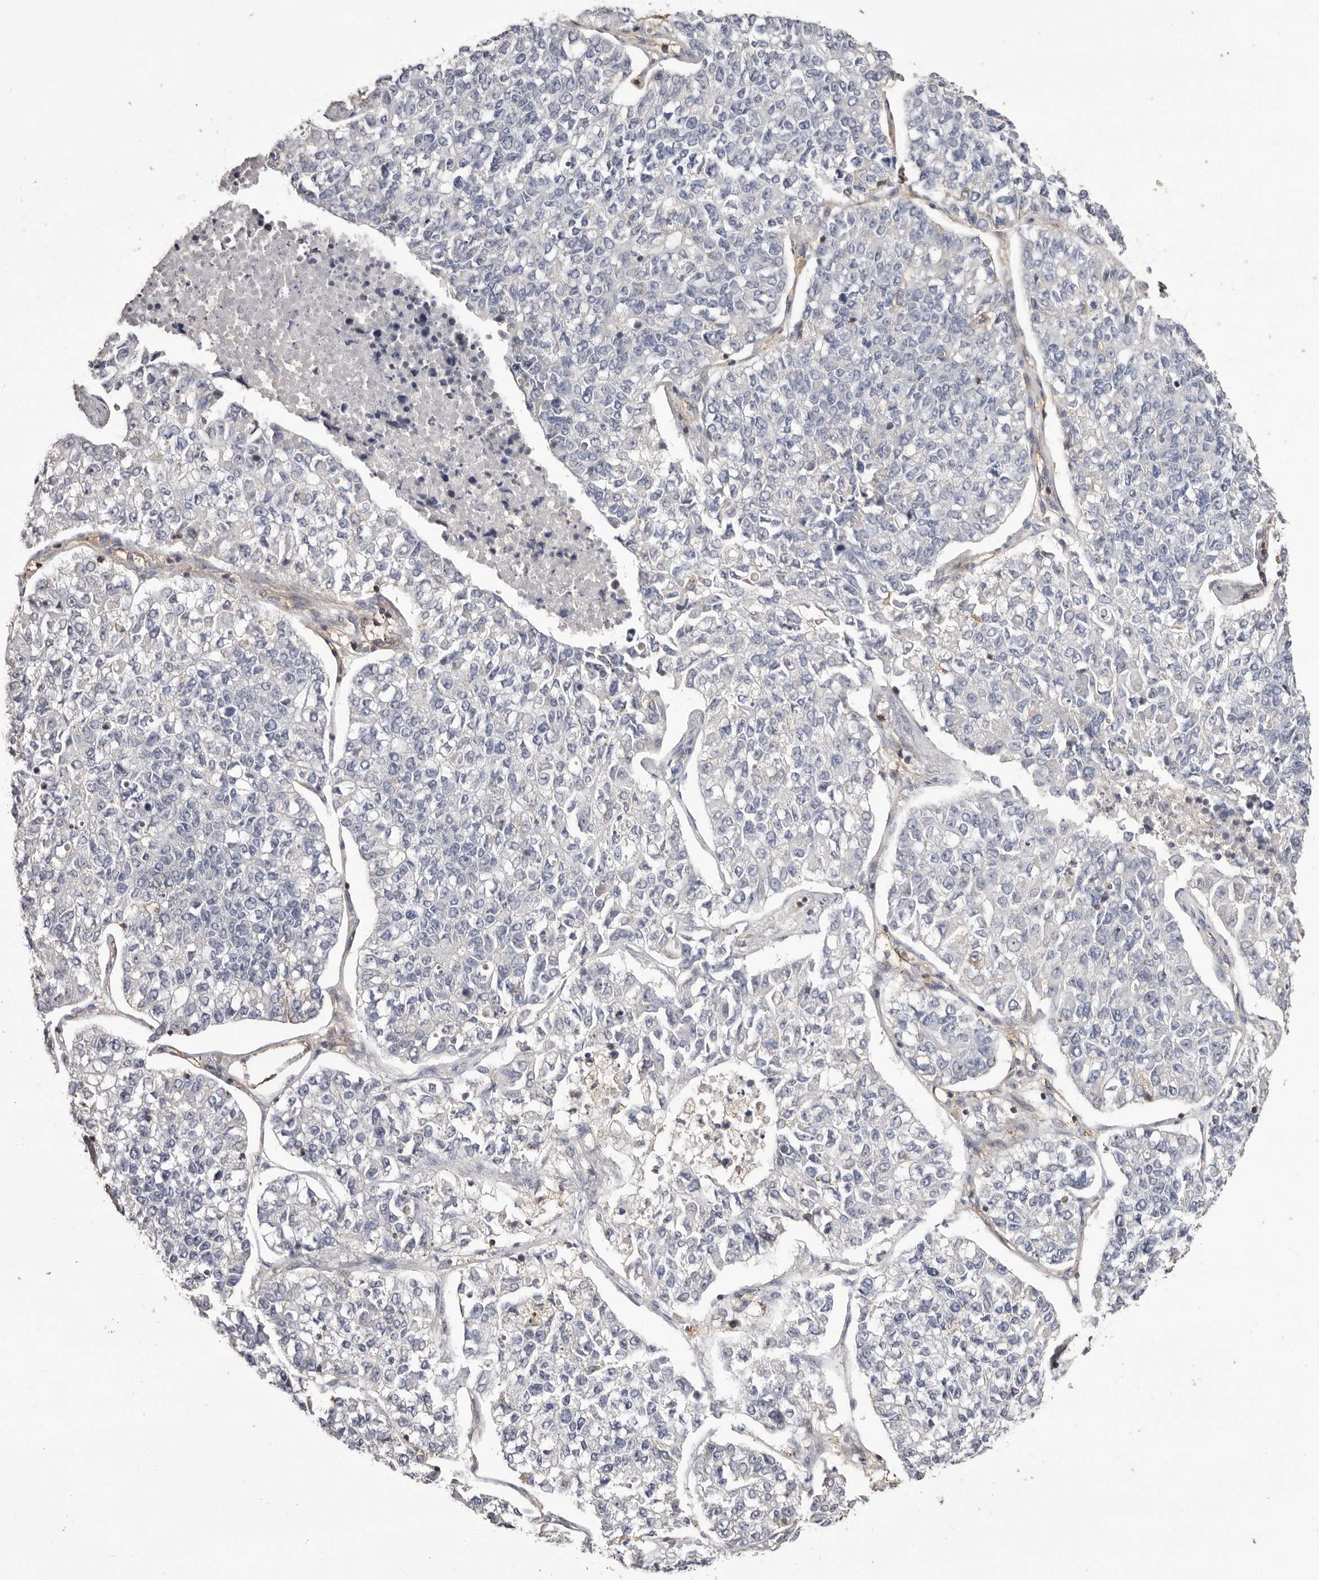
{"staining": {"intensity": "negative", "quantity": "none", "location": "none"}, "tissue": "lung cancer", "cell_type": "Tumor cells", "image_type": "cancer", "snomed": [{"axis": "morphology", "description": "Adenocarcinoma, NOS"}, {"axis": "topography", "description": "Lung"}], "caption": "There is no significant staining in tumor cells of lung adenocarcinoma.", "gene": "MMACHC", "patient": {"sex": "male", "age": 49}}